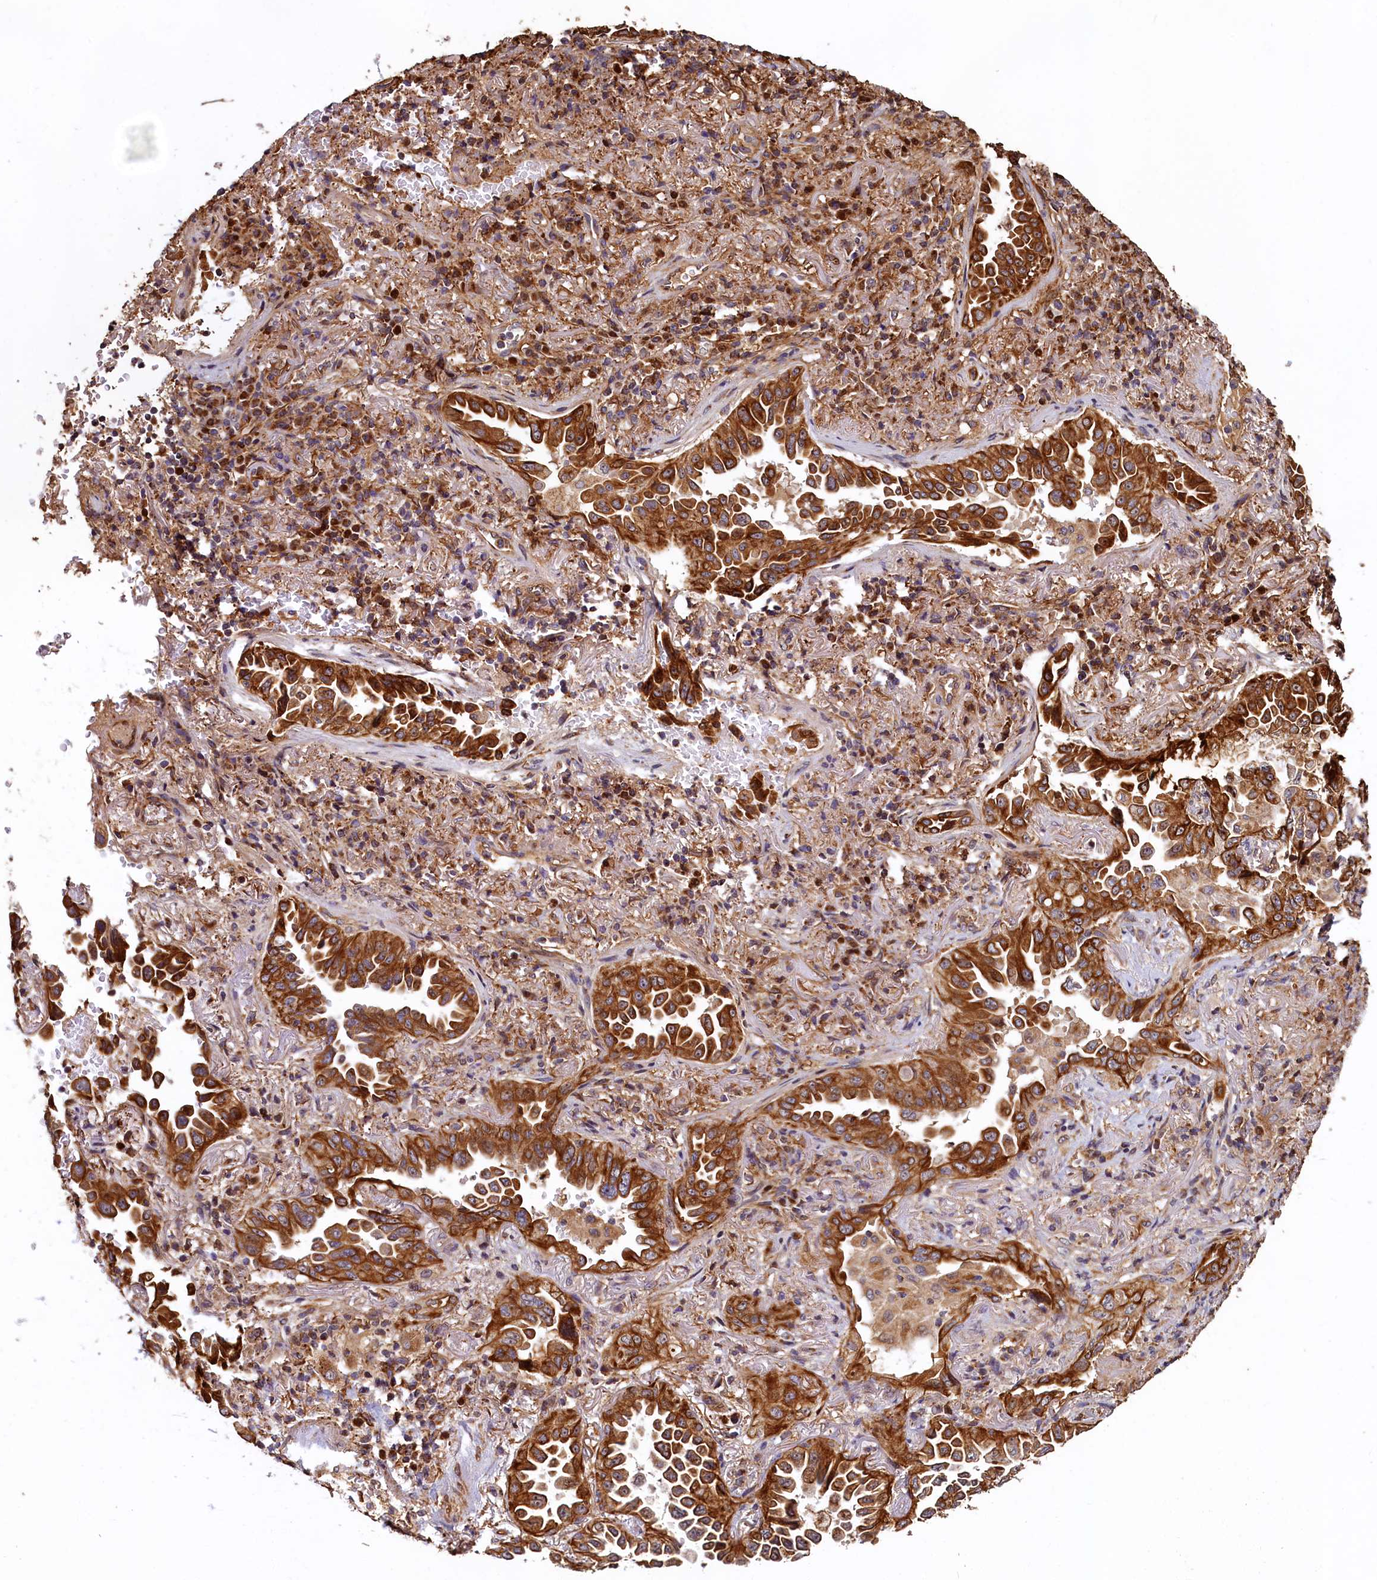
{"staining": {"intensity": "strong", "quantity": ">75%", "location": "cytoplasmic/membranous"}, "tissue": "lung cancer", "cell_type": "Tumor cells", "image_type": "cancer", "snomed": [{"axis": "morphology", "description": "Adenocarcinoma, NOS"}, {"axis": "topography", "description": "Lung"}], "caption": "Protein expression analysis of human adenocarcinoma (lung) reveals strong cytoplasmic/membranous staining in about >75% of tumor cells.", "gene": "NCKAP5L", "patient": {"sex": "female", "age": 69}}